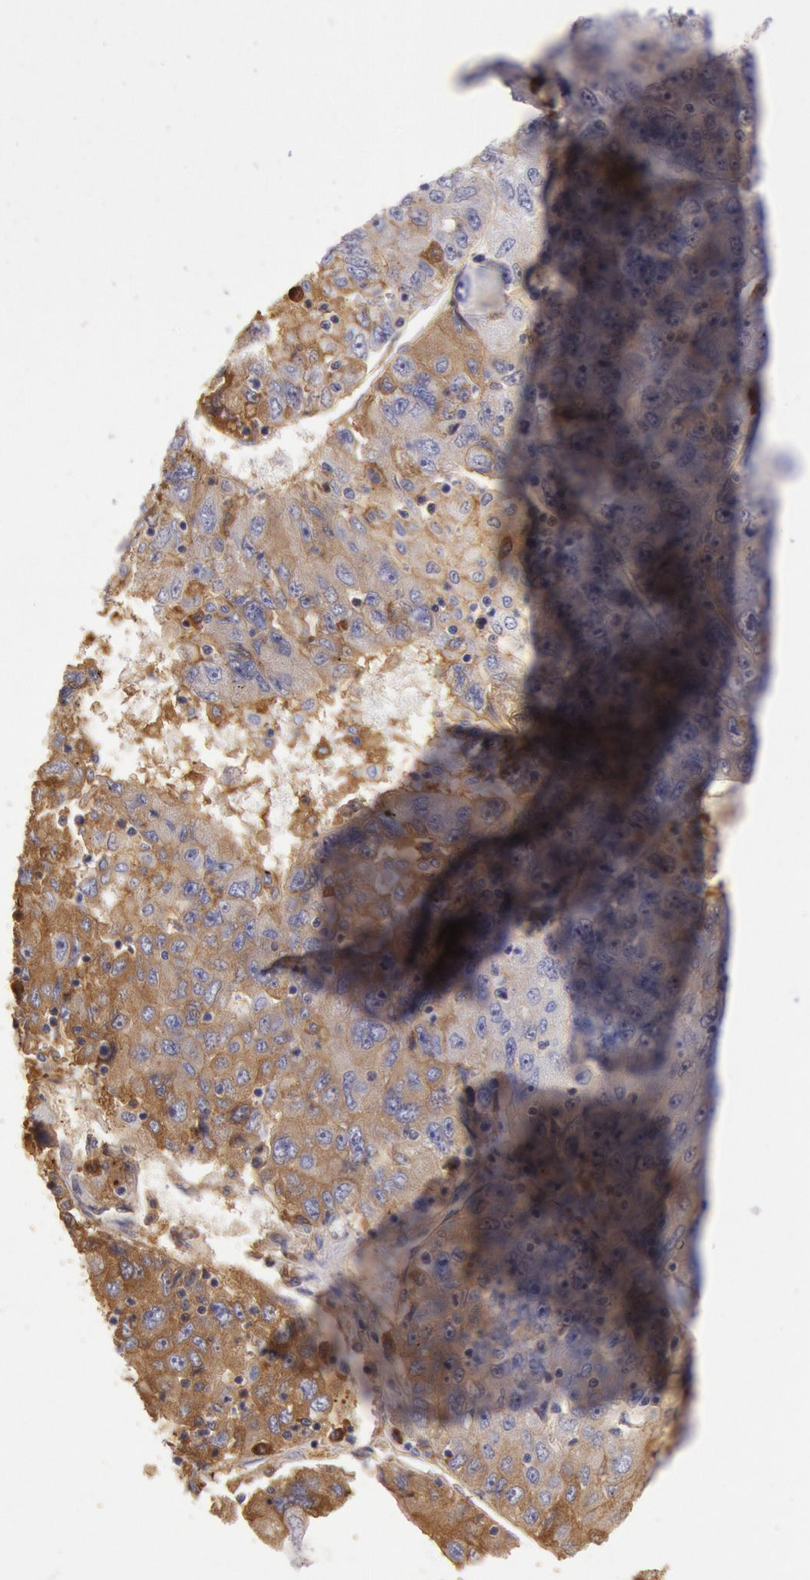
{"staining": {"intensity": "moderate", "quantity": ">75%", "location": "cytoplasmic/membranous"}, "tissue": "liver cancer", "cell_type": "Tumor cells", "image_type": "cancer", "snomed": [{"axis": "morphology", "description": "Carcinoma, Hepatocellular, NOS"}, {"axis": "topography", "description": "Liver"}], "caption": "Immunohistochemistry photomicrograph of human liver cancer stained for a protein (brown), which shows medium levels of moderate cytoplasmic/membranous staining in approximately >75% of tumor cells.", "gene": "IGHG1", "patient": {"sex": "male", "age": 49}}